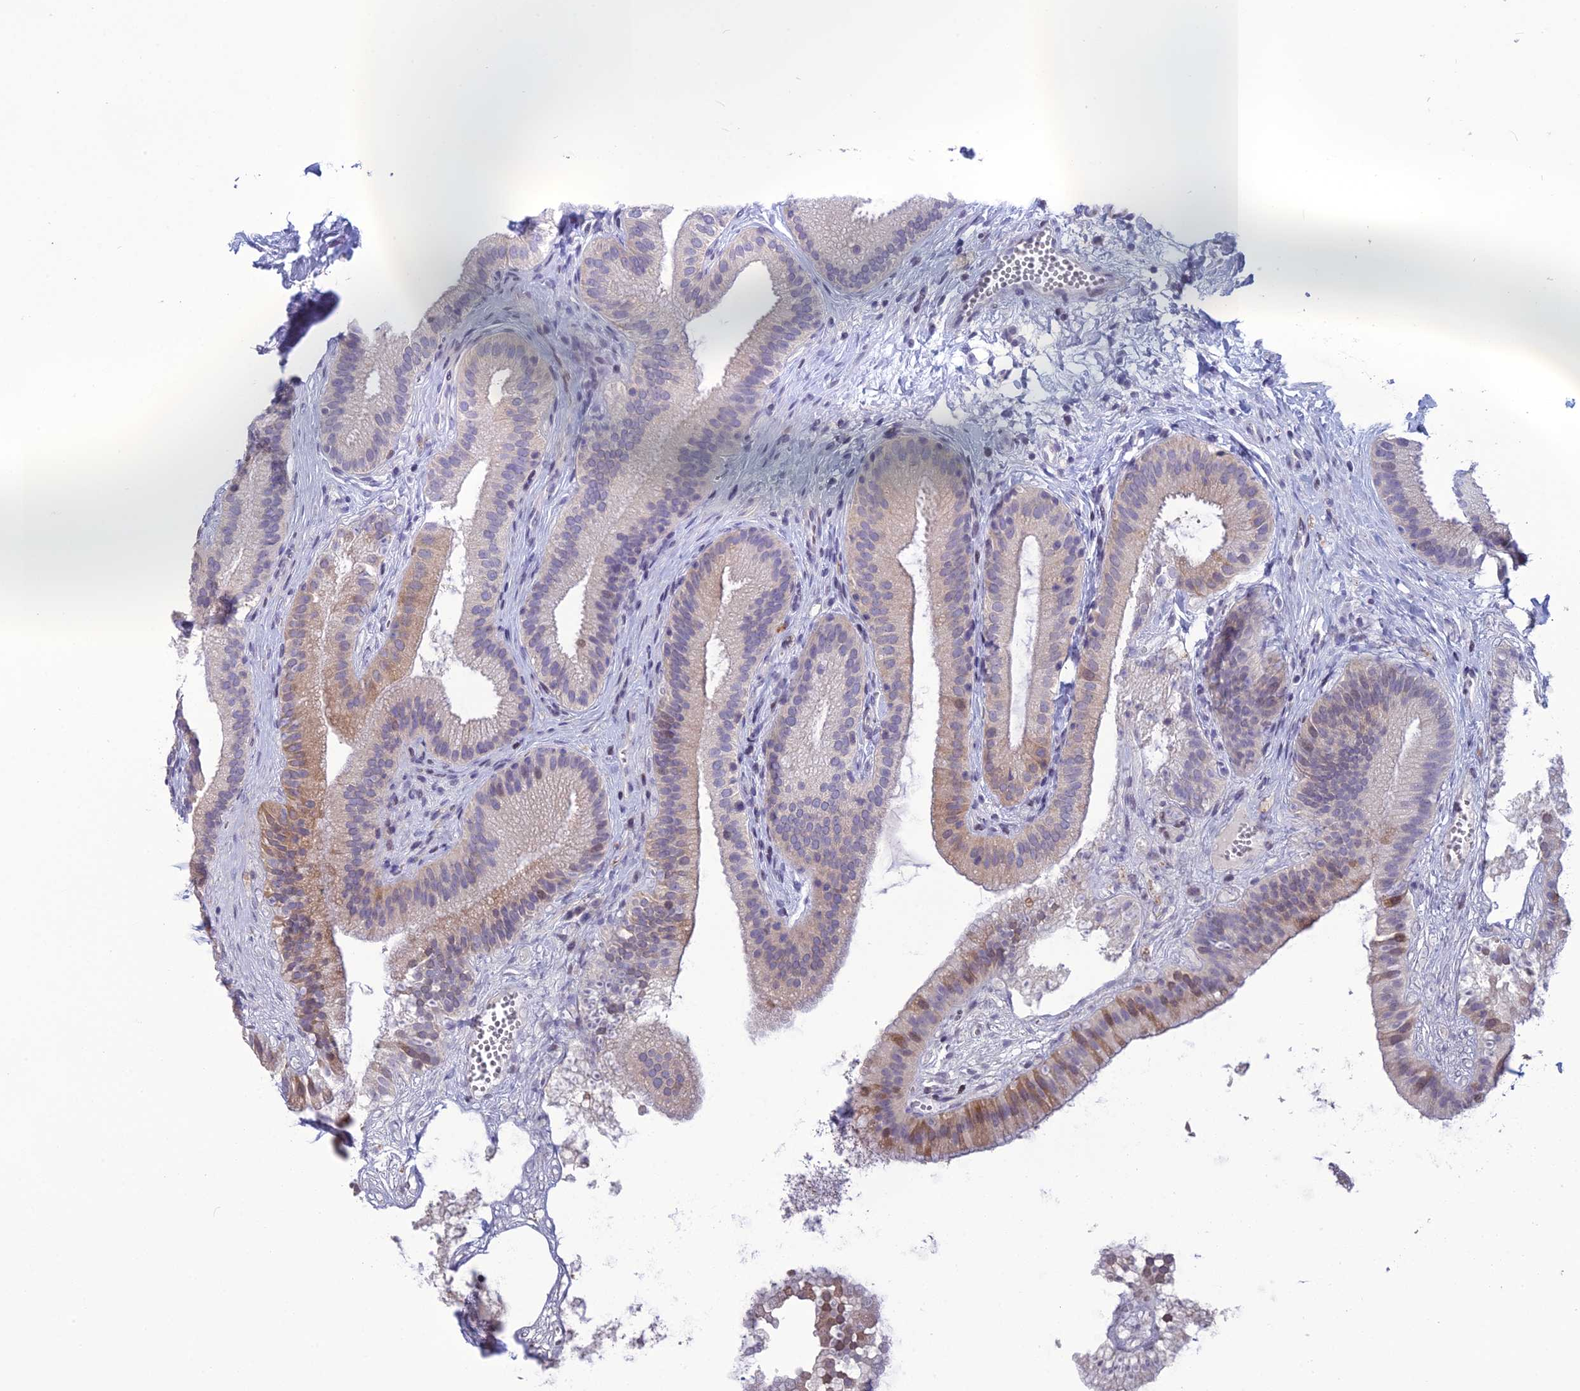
{"staining": {"intensity": "moderate", "quantity": "<25%", "location": "cytoplasmic/membranous"}, "tissue": "gallbladder", "cell_type": "Glandular cells", "image_type": "normal", "snomed": [{"axis": "morphology", "description": "Normal tissue, NOS"}, {"axis": "topography", "description": "Gallbladder"}], "caption": "Normal gallbladder was stained to show a protein in brown. There is low levels of moderate cytoplasmic/membranous expression in approximately <25% of glandular cells. (DAB (3,3'-diaminobenzidine) IHC with brightfield microscopy, high magnification).", "gene": "TMEM134", "patient": {"sex": "female", "age": 54}}